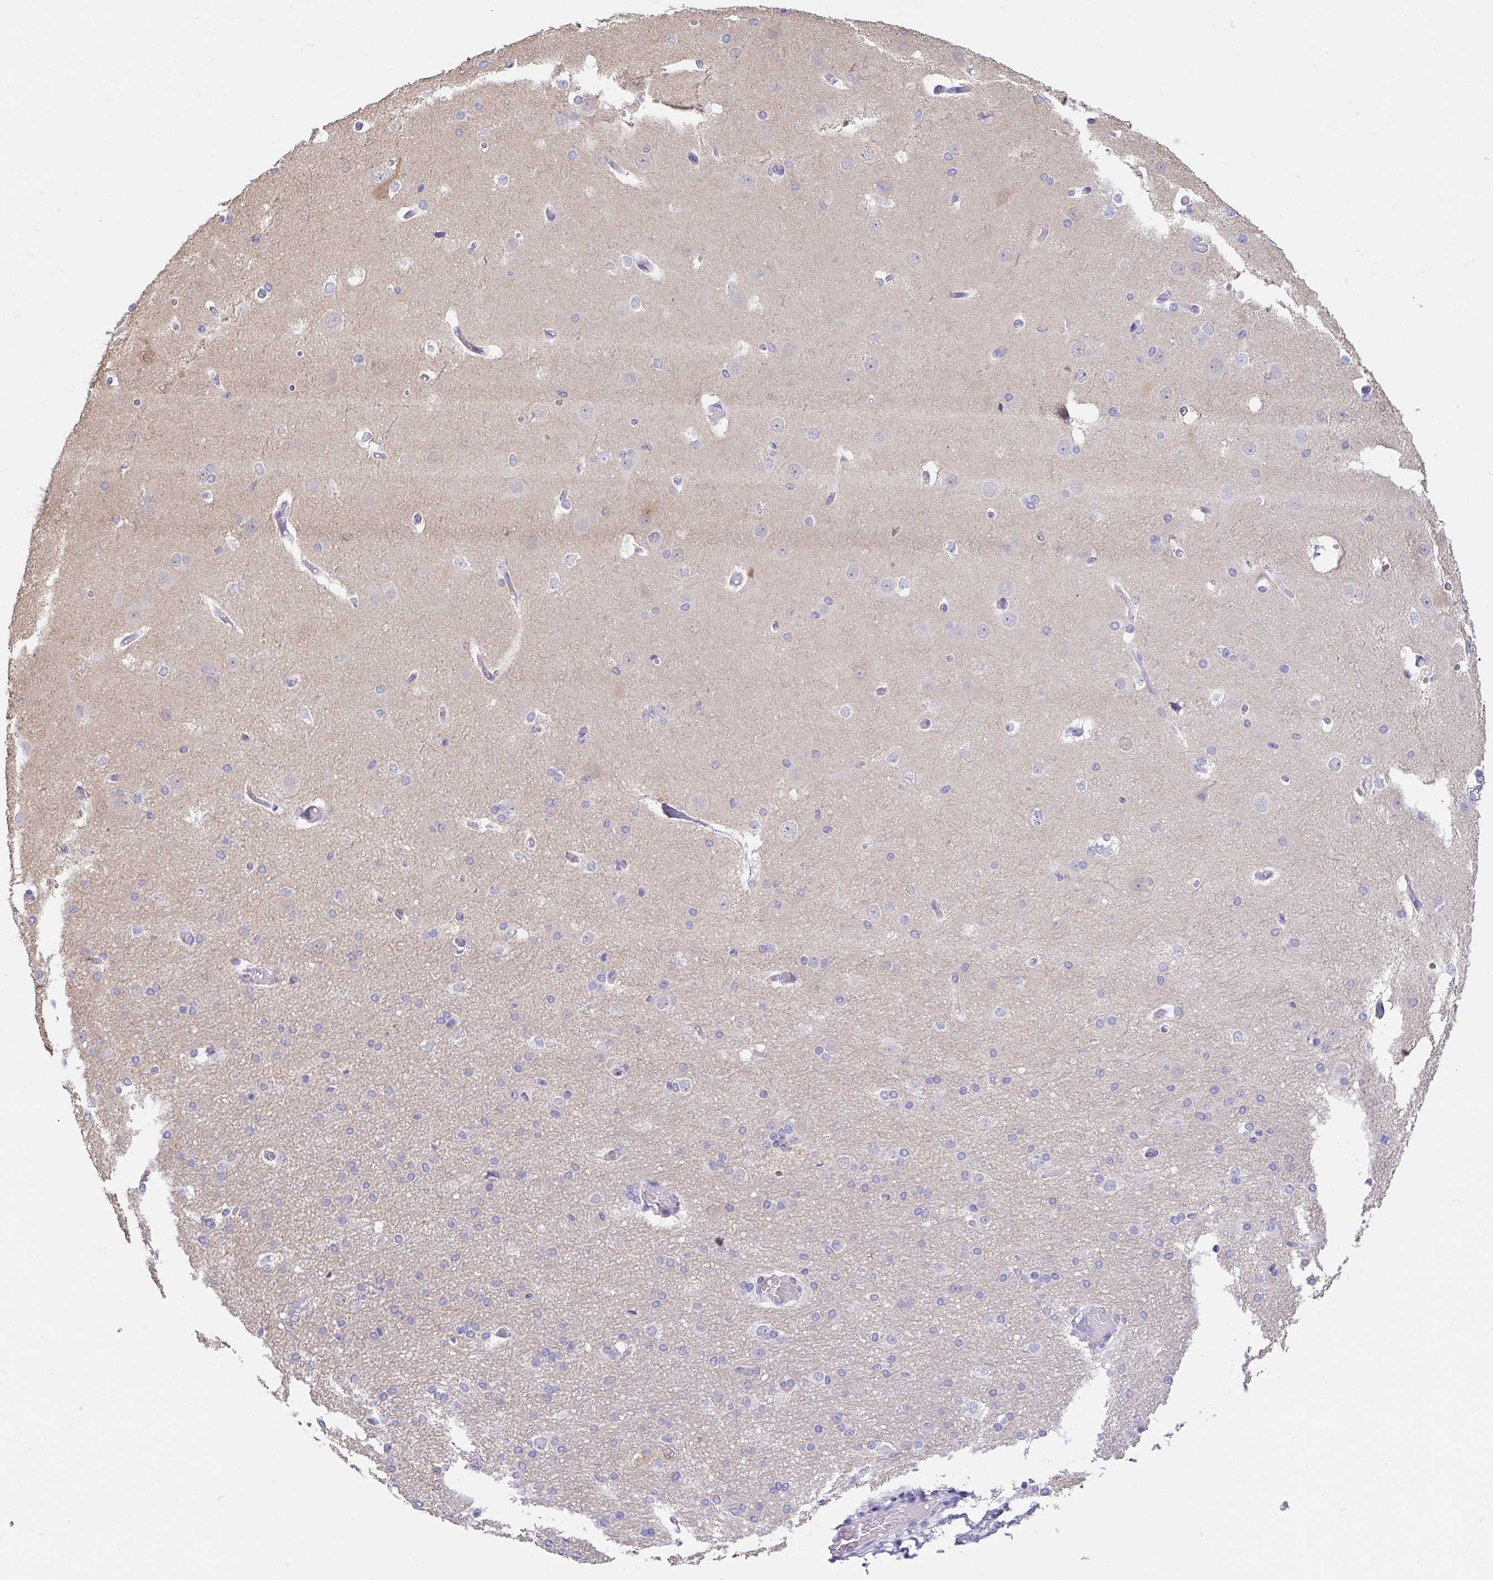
{"staining": {"intensity": "negative", "quantity": "none", "location": "none"}, "tissue": "cerebral cortex", "cell_type": "Endothelial cells", "image_type": "normal", "snomed": [{"axis": "morphology", "description": "Normal tissue, NOS"}, {"axis": "morphology", "description": "Inflammation, NOS"}, {"axis": "topography", "description": "Cerebral cortex"}], "caption": "An IHC photomicrograph of normal cerebral cortex is shown. There is no staining in endothelial cells of cerebral cortex.", "gene": "FABP3", "patient": {"sex": "male", "age": 6}}